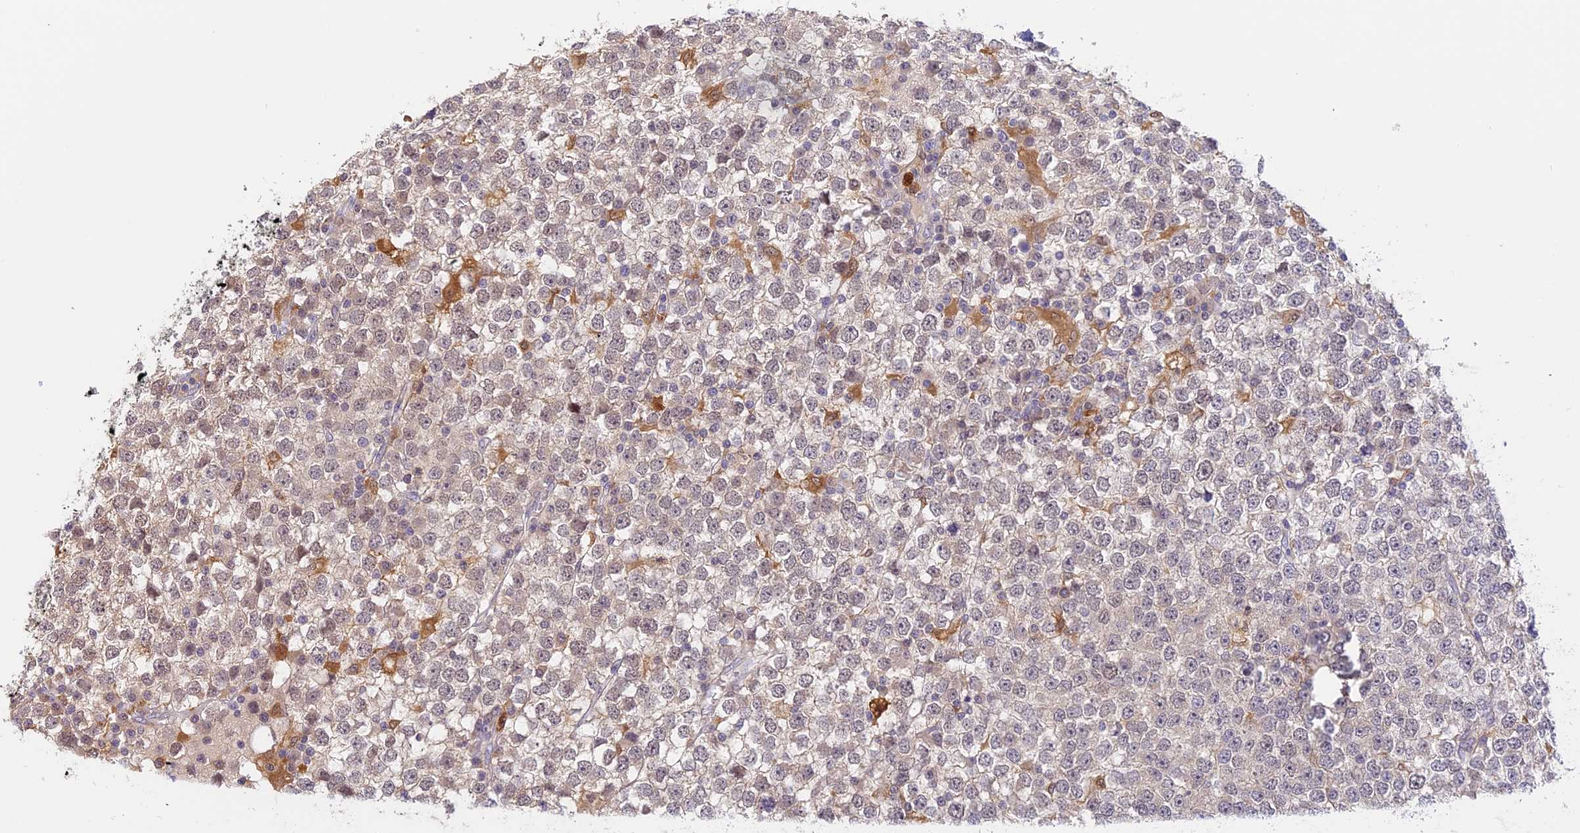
{"staining": {"intensity": "negative", "quantity": "none", "location": "none"}, "tissue": "testis cancer", "cell_type": "Tumor cells", "image_type": "cancer", "snomed": [{"axis": "morphology", "description": "Seminoma, NOS"}, {"axis": "topography", "description": "Testis"}], "caption": "IHC micrograph of testis cancer stained for a protein (brown), which reveals no staining in tumor cells.", "gene": "NCF4", "patient": {"sex": "male", "age": 65}}